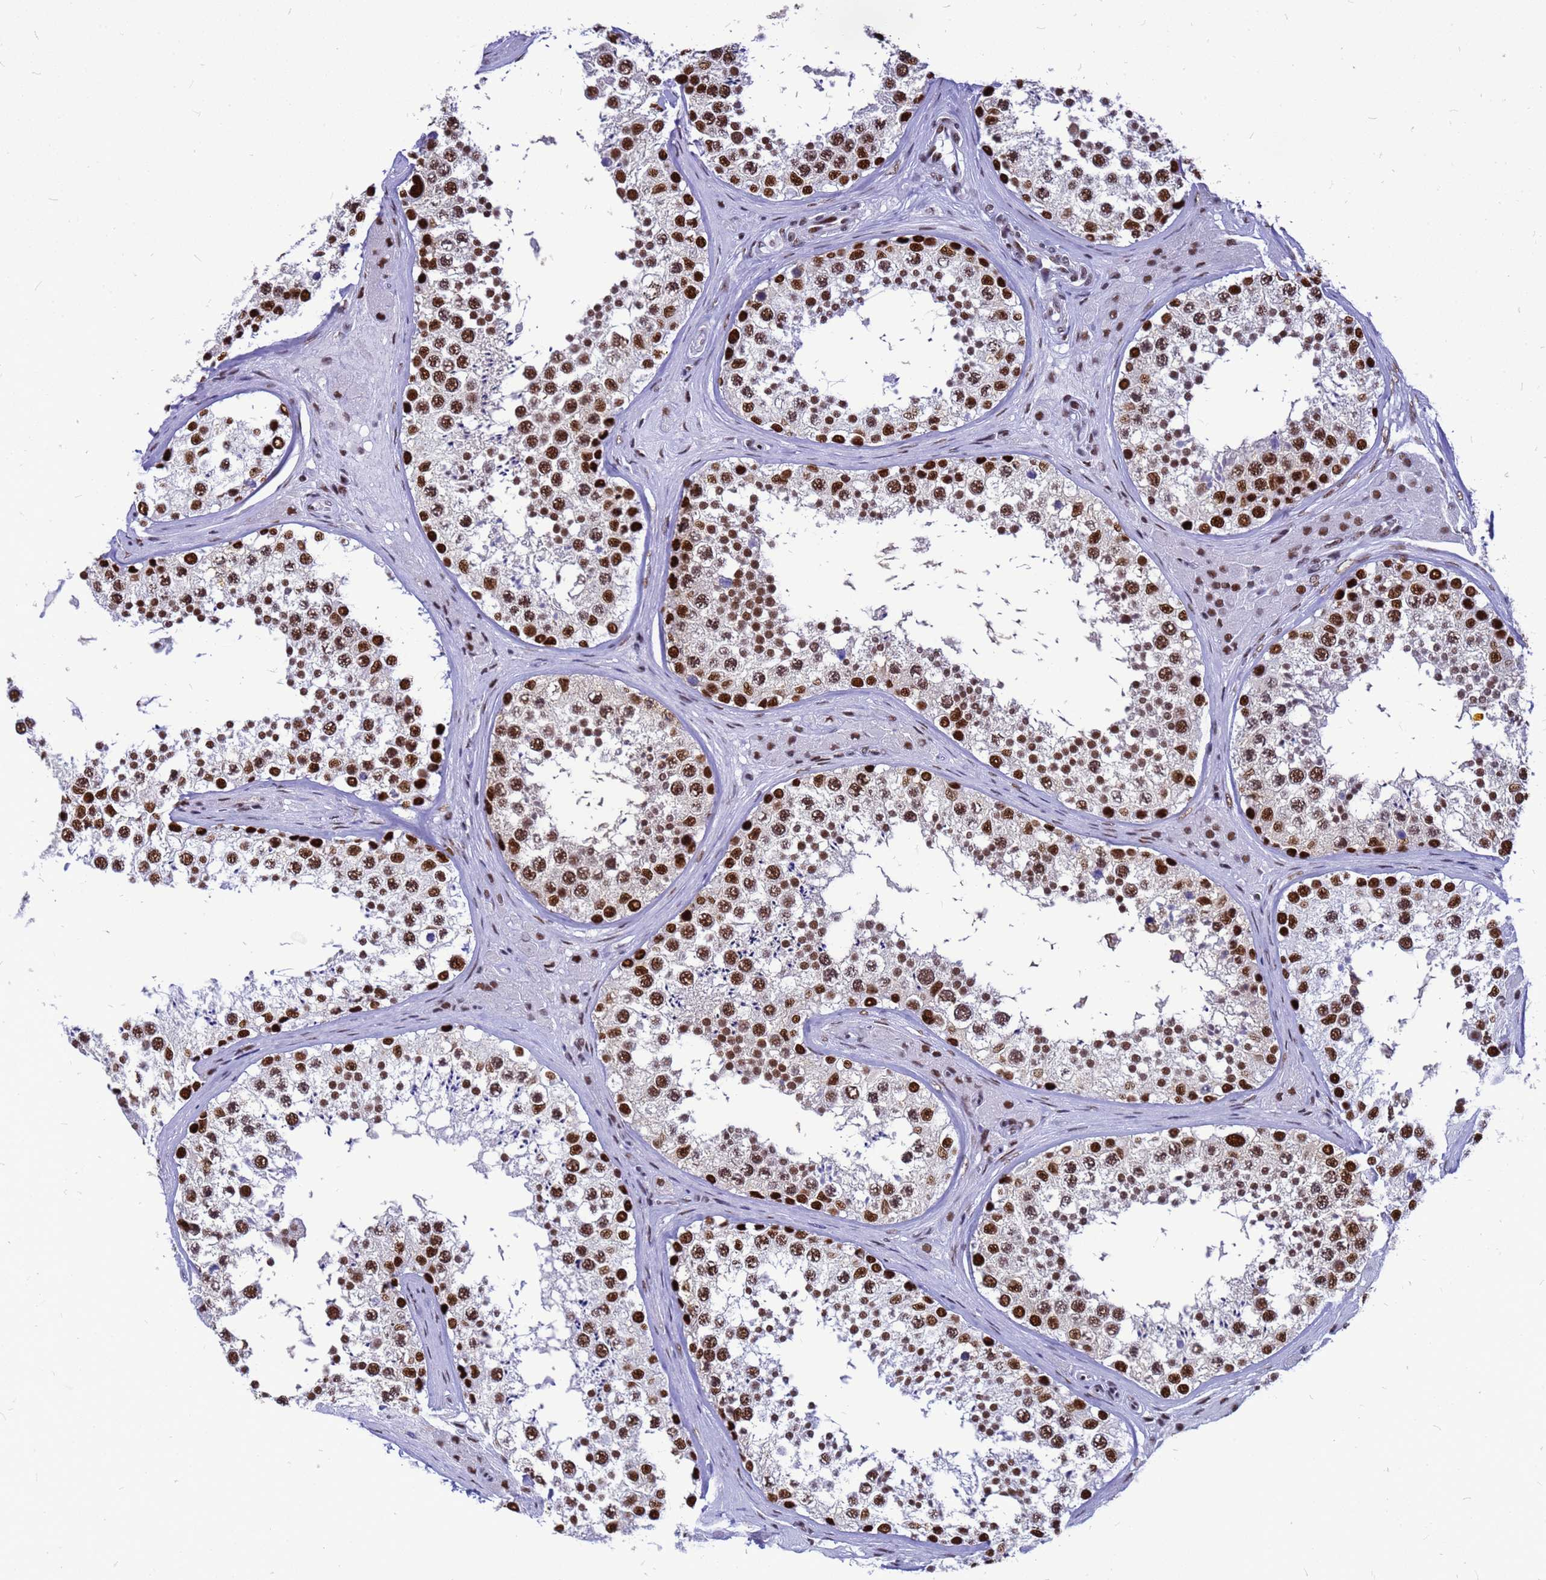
{"staining": {"intensity": "strong", "quantity": ">75%", "location": "nuclear"}, "tissue": "testis", "cell_type": "Cells in seminiferous ducts", "image_type": "normal", "snomed": [{"axis": "morphology", "description": "Normal tissue, NOS"}, {"axis": "topography", "description": "Testis"}], "caption": "Cells in seminiferous ducts show strong nuclear staining in about >75% of cells in unremarkable testis. (IHC, brightfield microscopy, high magnification).", "gene": "SART3", "patient": {"sex": "male", "age": 46}}